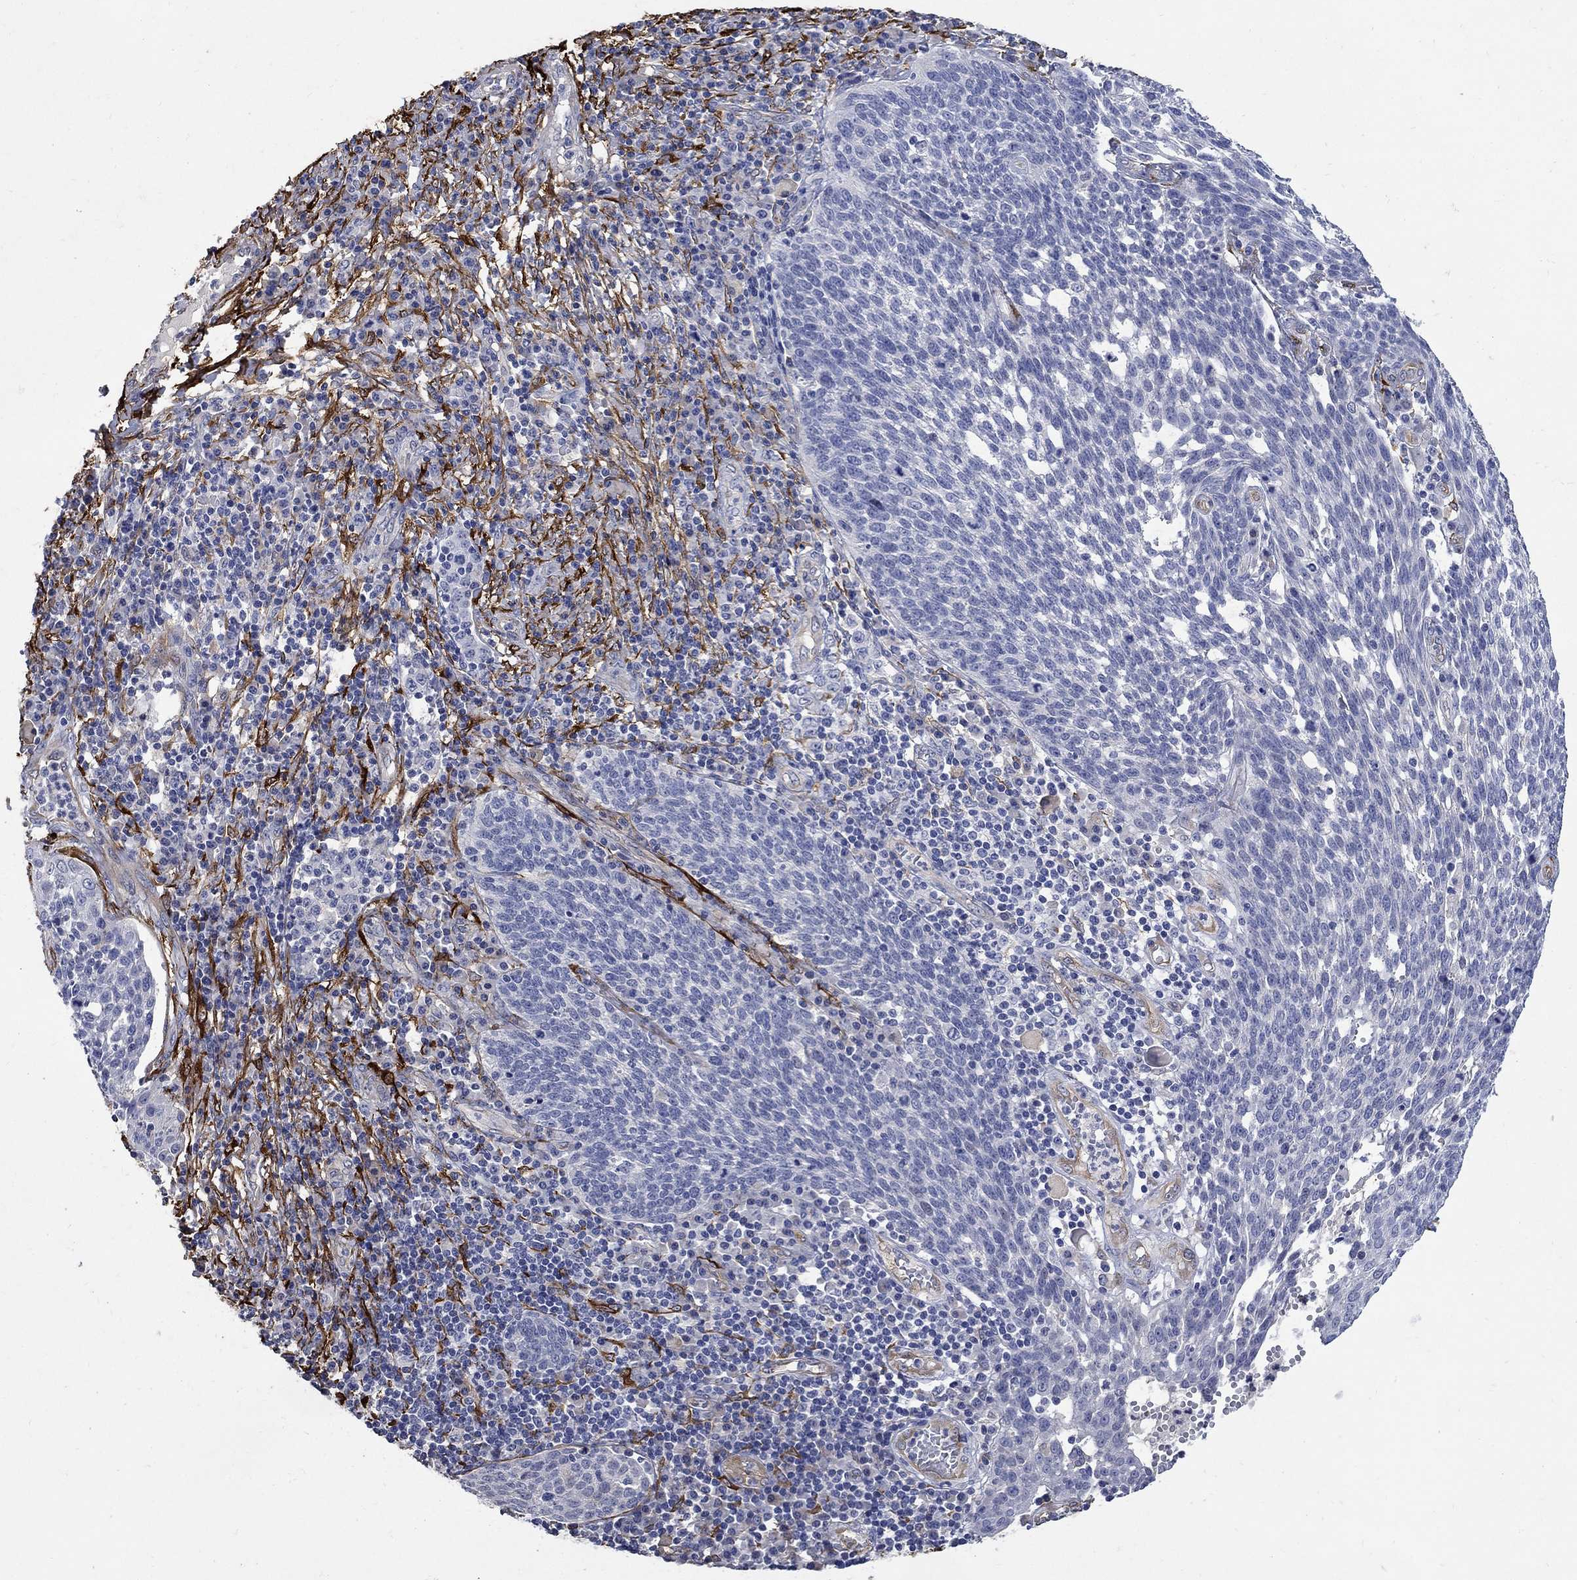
{"staining": {"intensity": "negative", "quantity": "none", "location": "none"}, "tissue": "cervical cancer", "cell_type": "Tumor cells", "image_type": "cancer", "snomed": [{"axis": "morphology", "description": "Squamous cell carcinoma, NOS"}, {"axis": "topography", "description": "Cervix"}], "caption": "Immunohistochemistry of cervical squamous cell carcinoma demonstrates no staining in tumor cells.", "gene": "TGM2", "patient": {"sex": "female", "age": 34}}